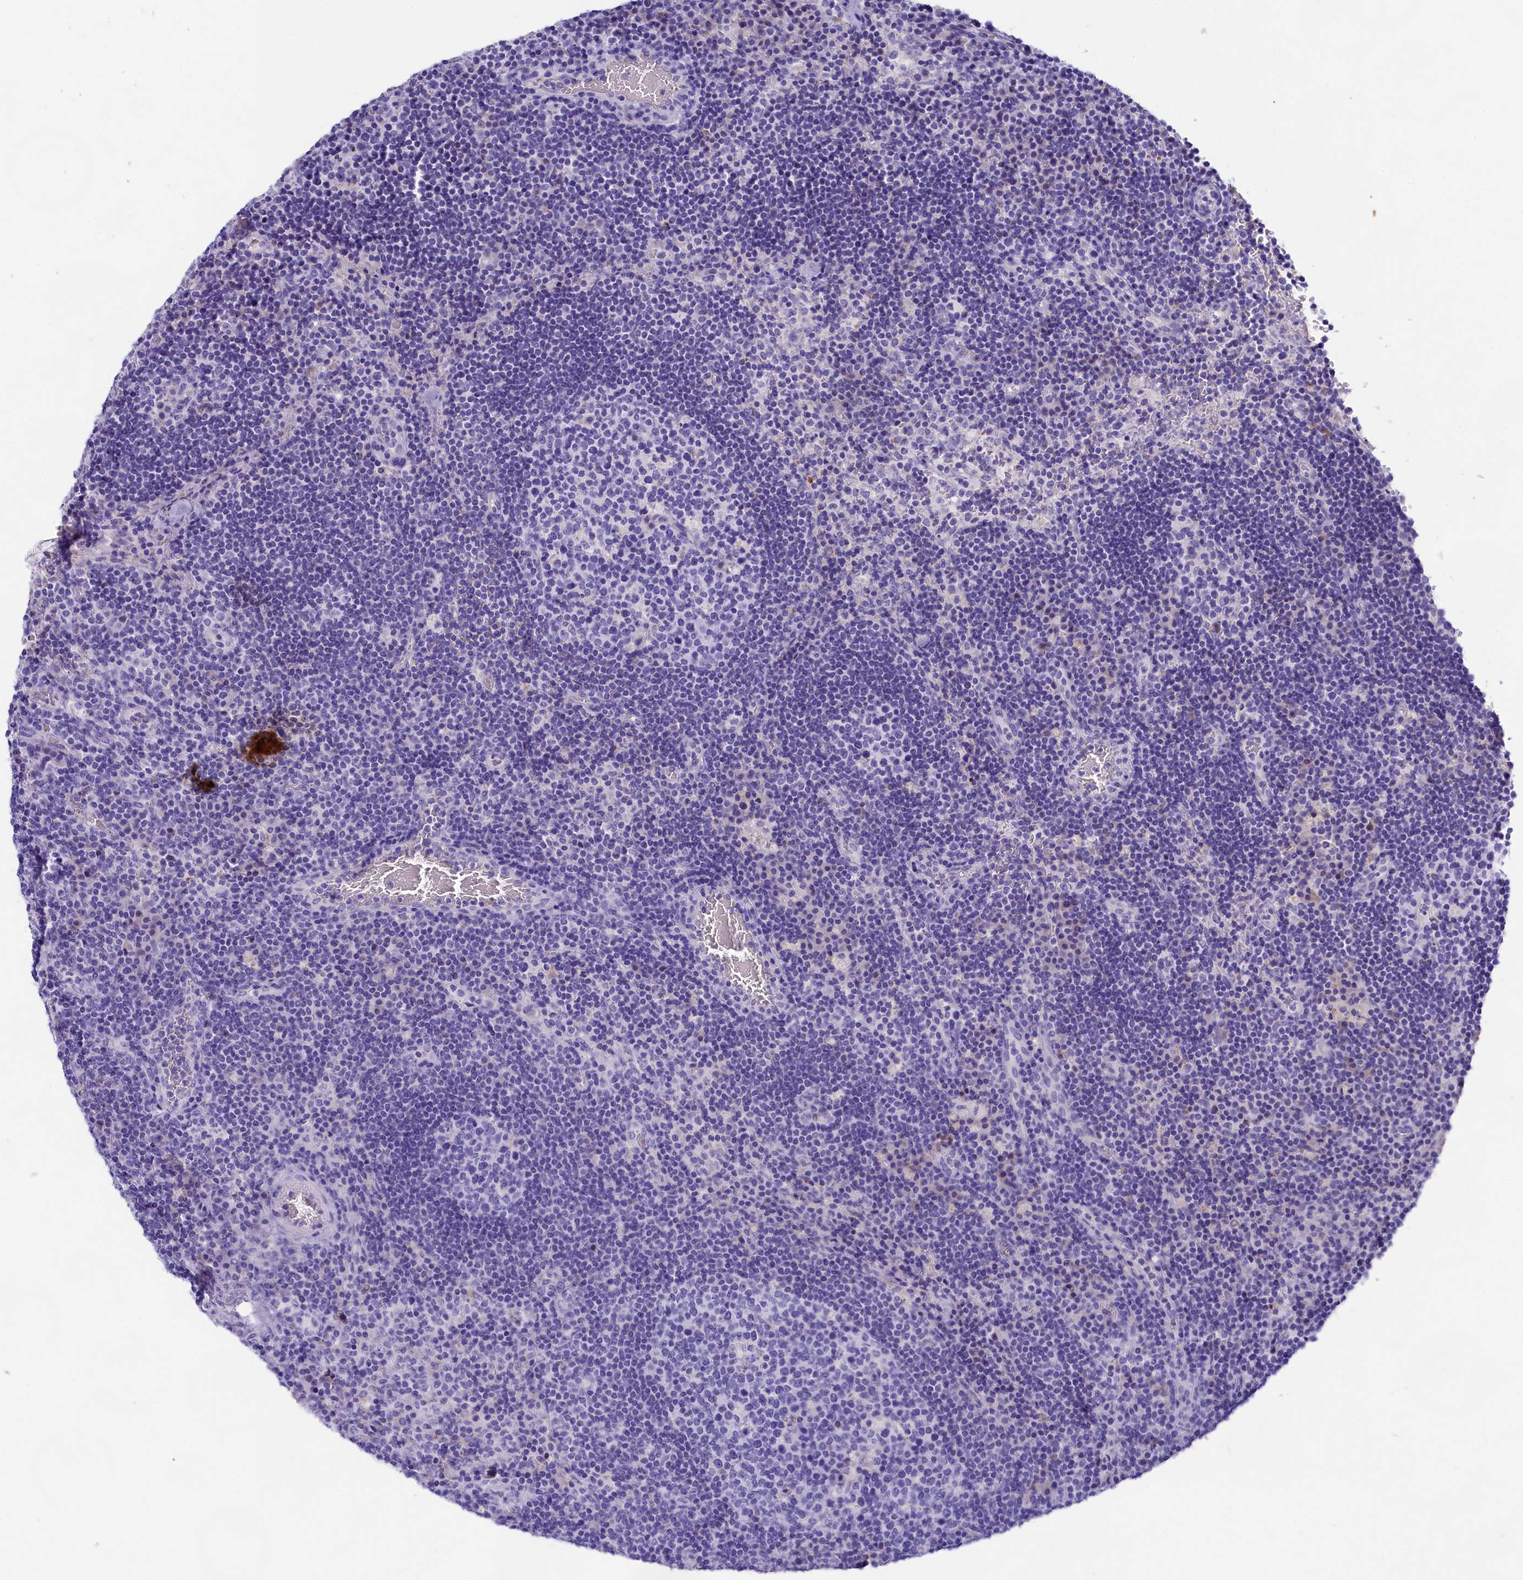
{"staining": {"intensity": "negative", "quantity": "none", "location": "none"}, "tissue": "lymph node", "cell_type": "Germinal center cells", "image_type": "normal", "snomed": [{"axis": "morphology", "description": "Normal tissue, NOS"}, {"axis": "topography", "description": "Lymph node"}], "caption": "High magnification brightfield microscopy of benign lymph node stained with DAB (brown) and counterstained with hematoxylin (blue): germinal center cells show no significant positivity. (Brightfield microscopy of DAB (3,3'-diaminobenzidine) IHC at high magnification).", "gene": "SULT2A1", "patient": {"sex": "male", "age": 58}}